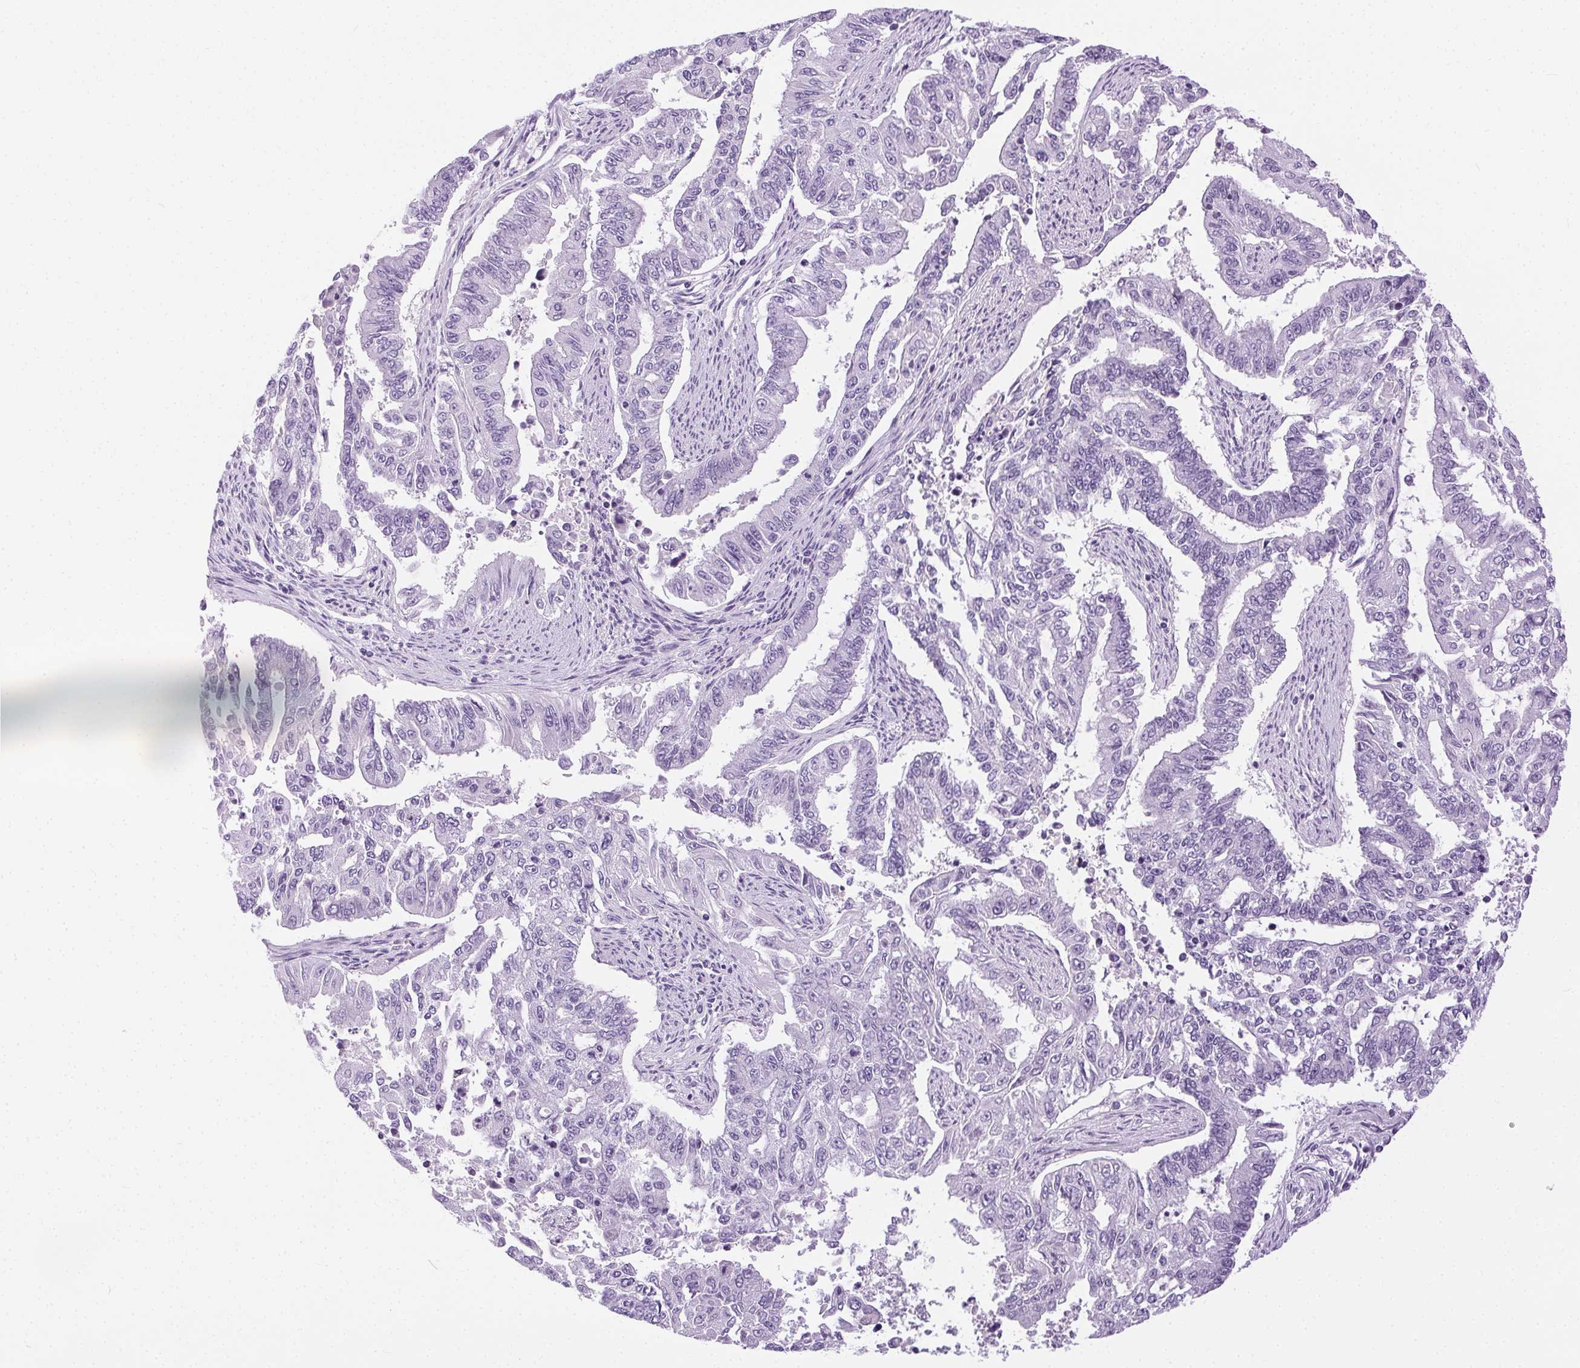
{"staining": {"intensity": "negative", "quantity": "none", "location": "none"}, "tissue": "endometrial cancer", "cell_type": "Tumor cells", "image_type": "cancer", "snomed": [{"axis": "morphology", "description": "Adenocarcinoma, NOS"}, {"axis": "topography", "description": "Uterus"}], "caption": "Immunohistochemistry of endometrial cancer (adenocarcinoma) displays no expression in tumor cells.", "gene": "C20orf85", "patient": {"sex": "female", "age": 59}}